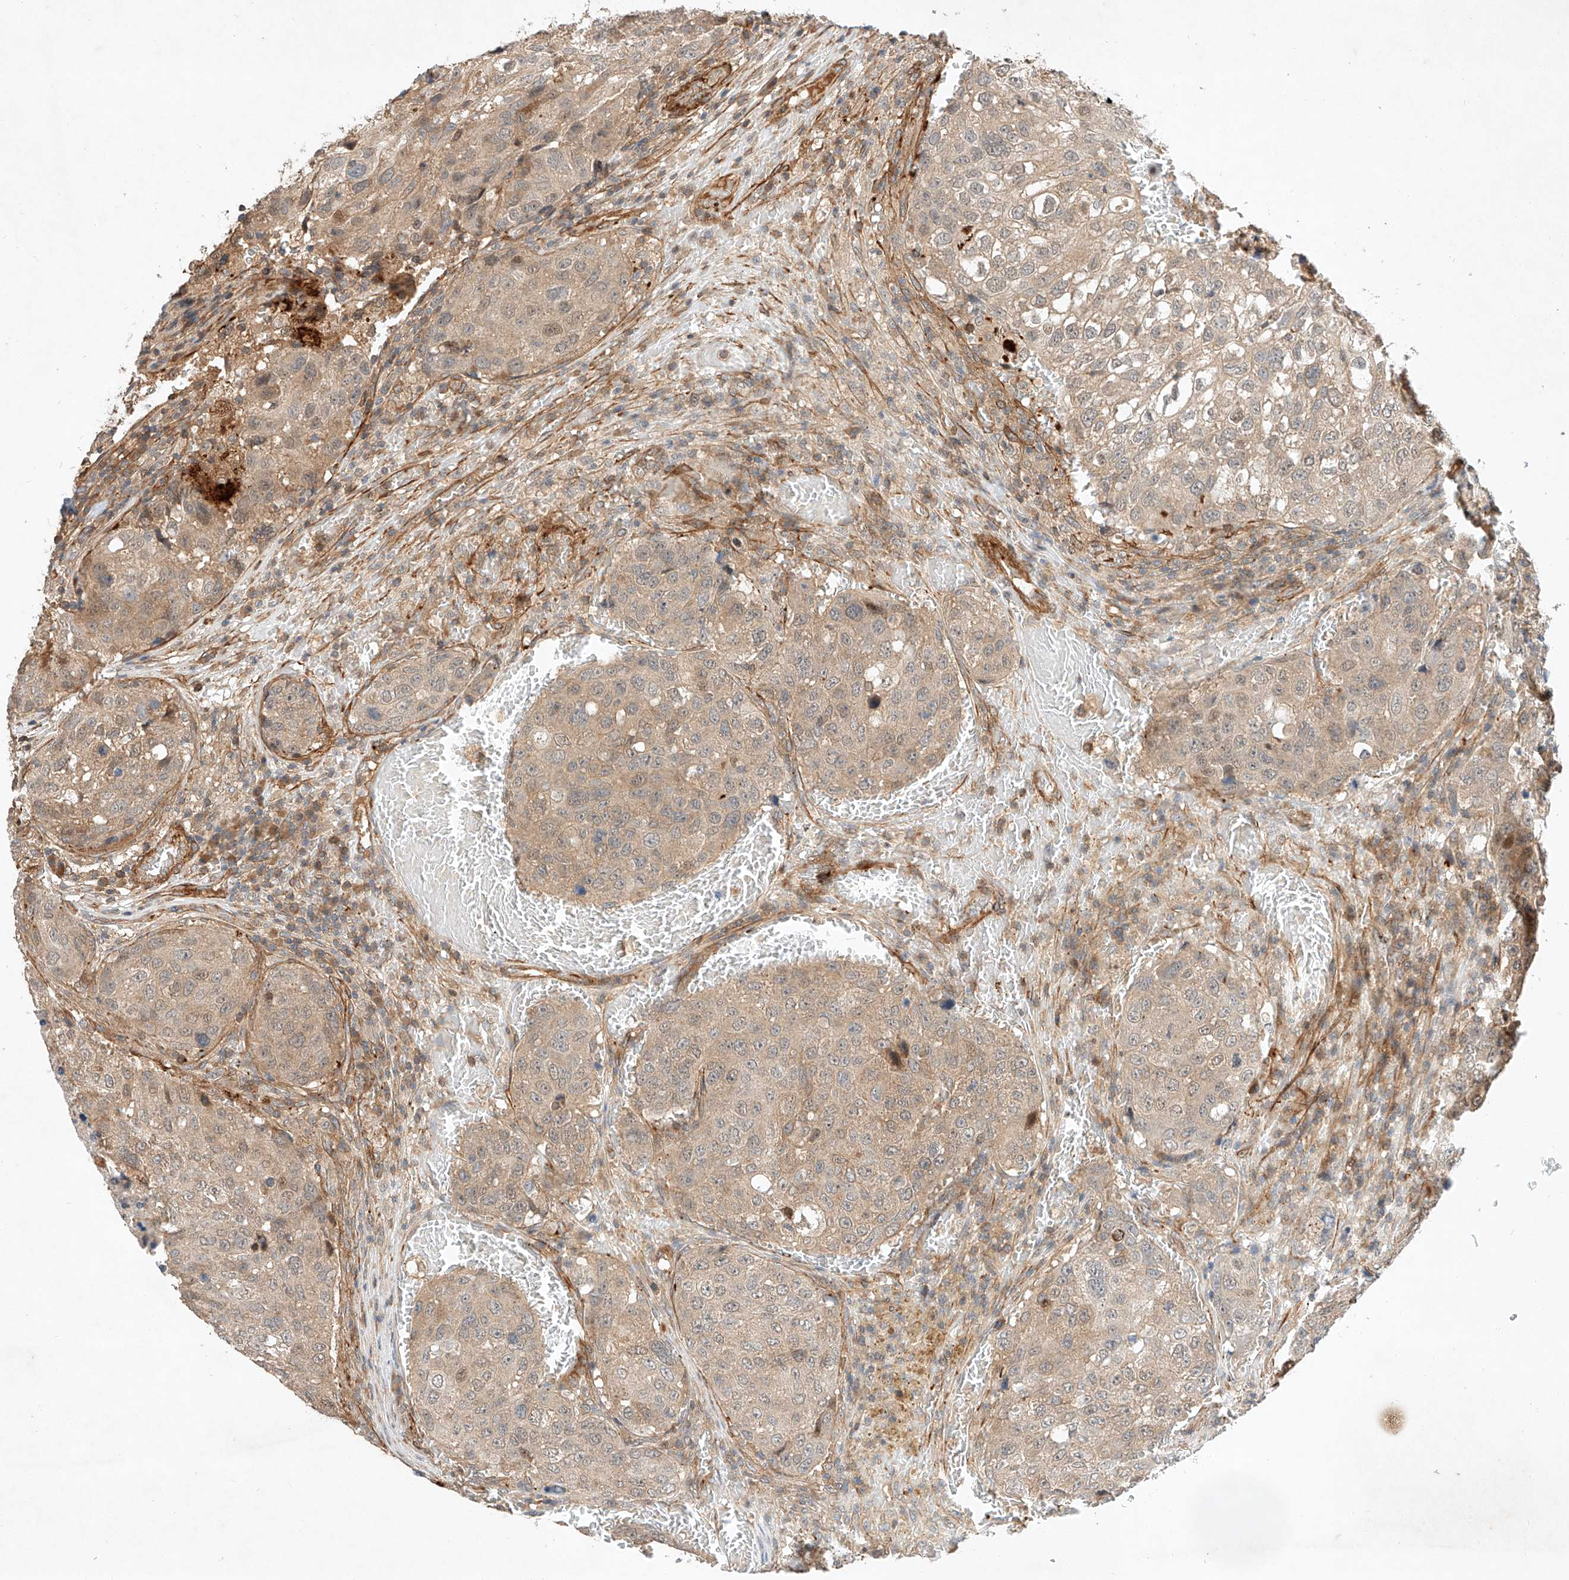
{"staining": {"intensity": "weak", "quantity": ">75%", "location": "cytoplasmic/membranous"}, "tissue": "urothelial cancer", "cell_type": "Tumor cells", "image_type": "cancer", "snomed": [{"axis": "morphology", "description": "Urothelial carcinoma, High grade"}, {"axis": "topography", "description": "Lymph node"}, {"axis": "topography", "description": "Urinary bladder"}], "caption": "A high-resolution micrograph shows immunohistochemistry (IHC) staining of urothelial carcinoma (high-grade), which demonstrates weak cytoplasmic/membranous expression in approximately >75% of tumor cells.", "gene": "ARHGAP33", "patient": {"sex": "male", "age": 51}}